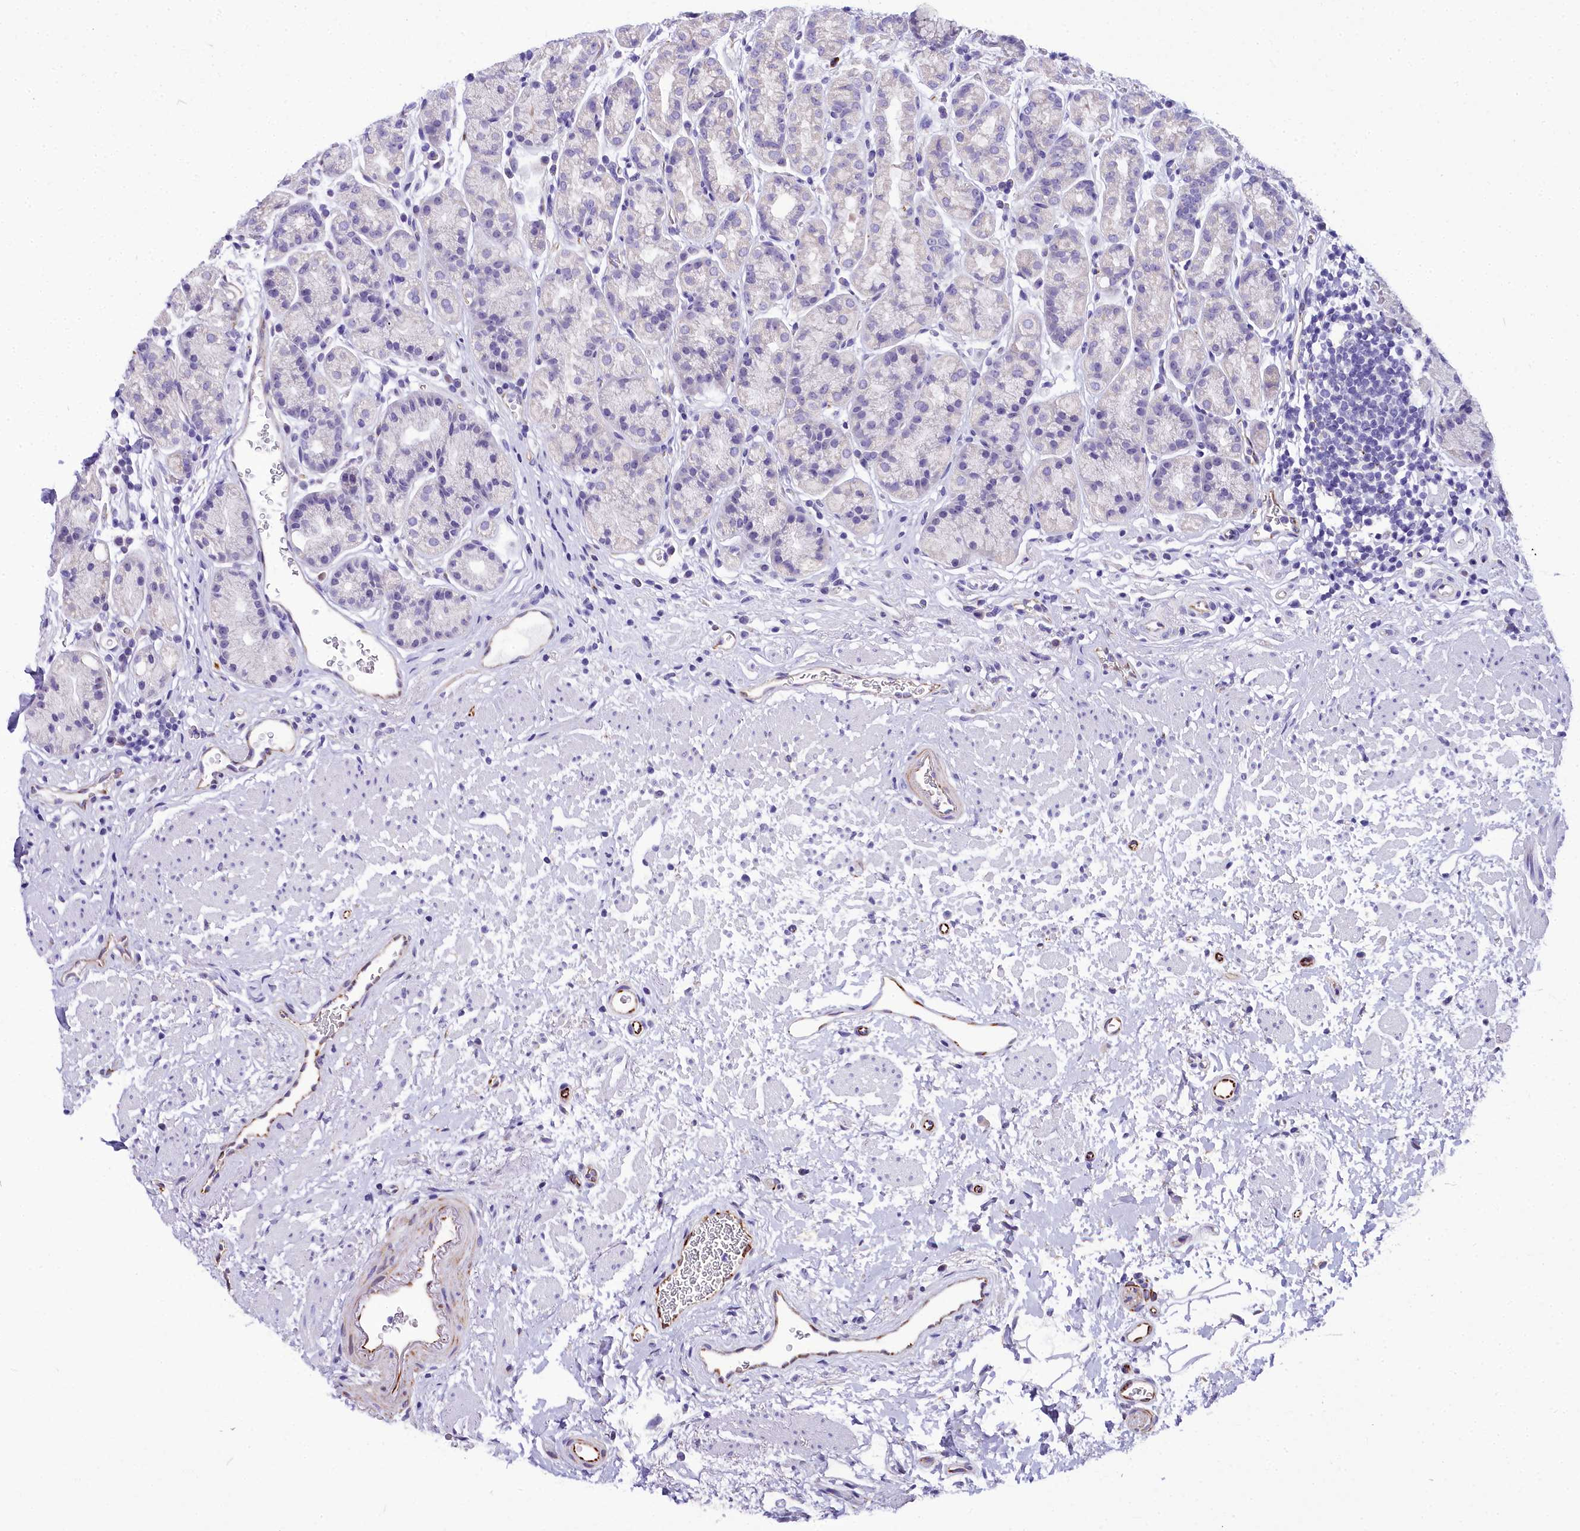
{"staining": {"intensity": "negative", "quantity": "none", "location": "none"}, "tissue": "stomach", "cell_type": "Glandular cells", "image_type": "normal", "snomed": [{"axis": "morphology", "description": "Normal tissue, NOS"}, {"axis": "topography", "description": "Stomach"}], "caption": "Immunohistochemistry histopathology image of normal stomach: human stomach stained with DAB exhibits no significant protein positivity in glandular cells.", "gene": "TIMM22", "patient": {"sex": "male", "age": 63}}